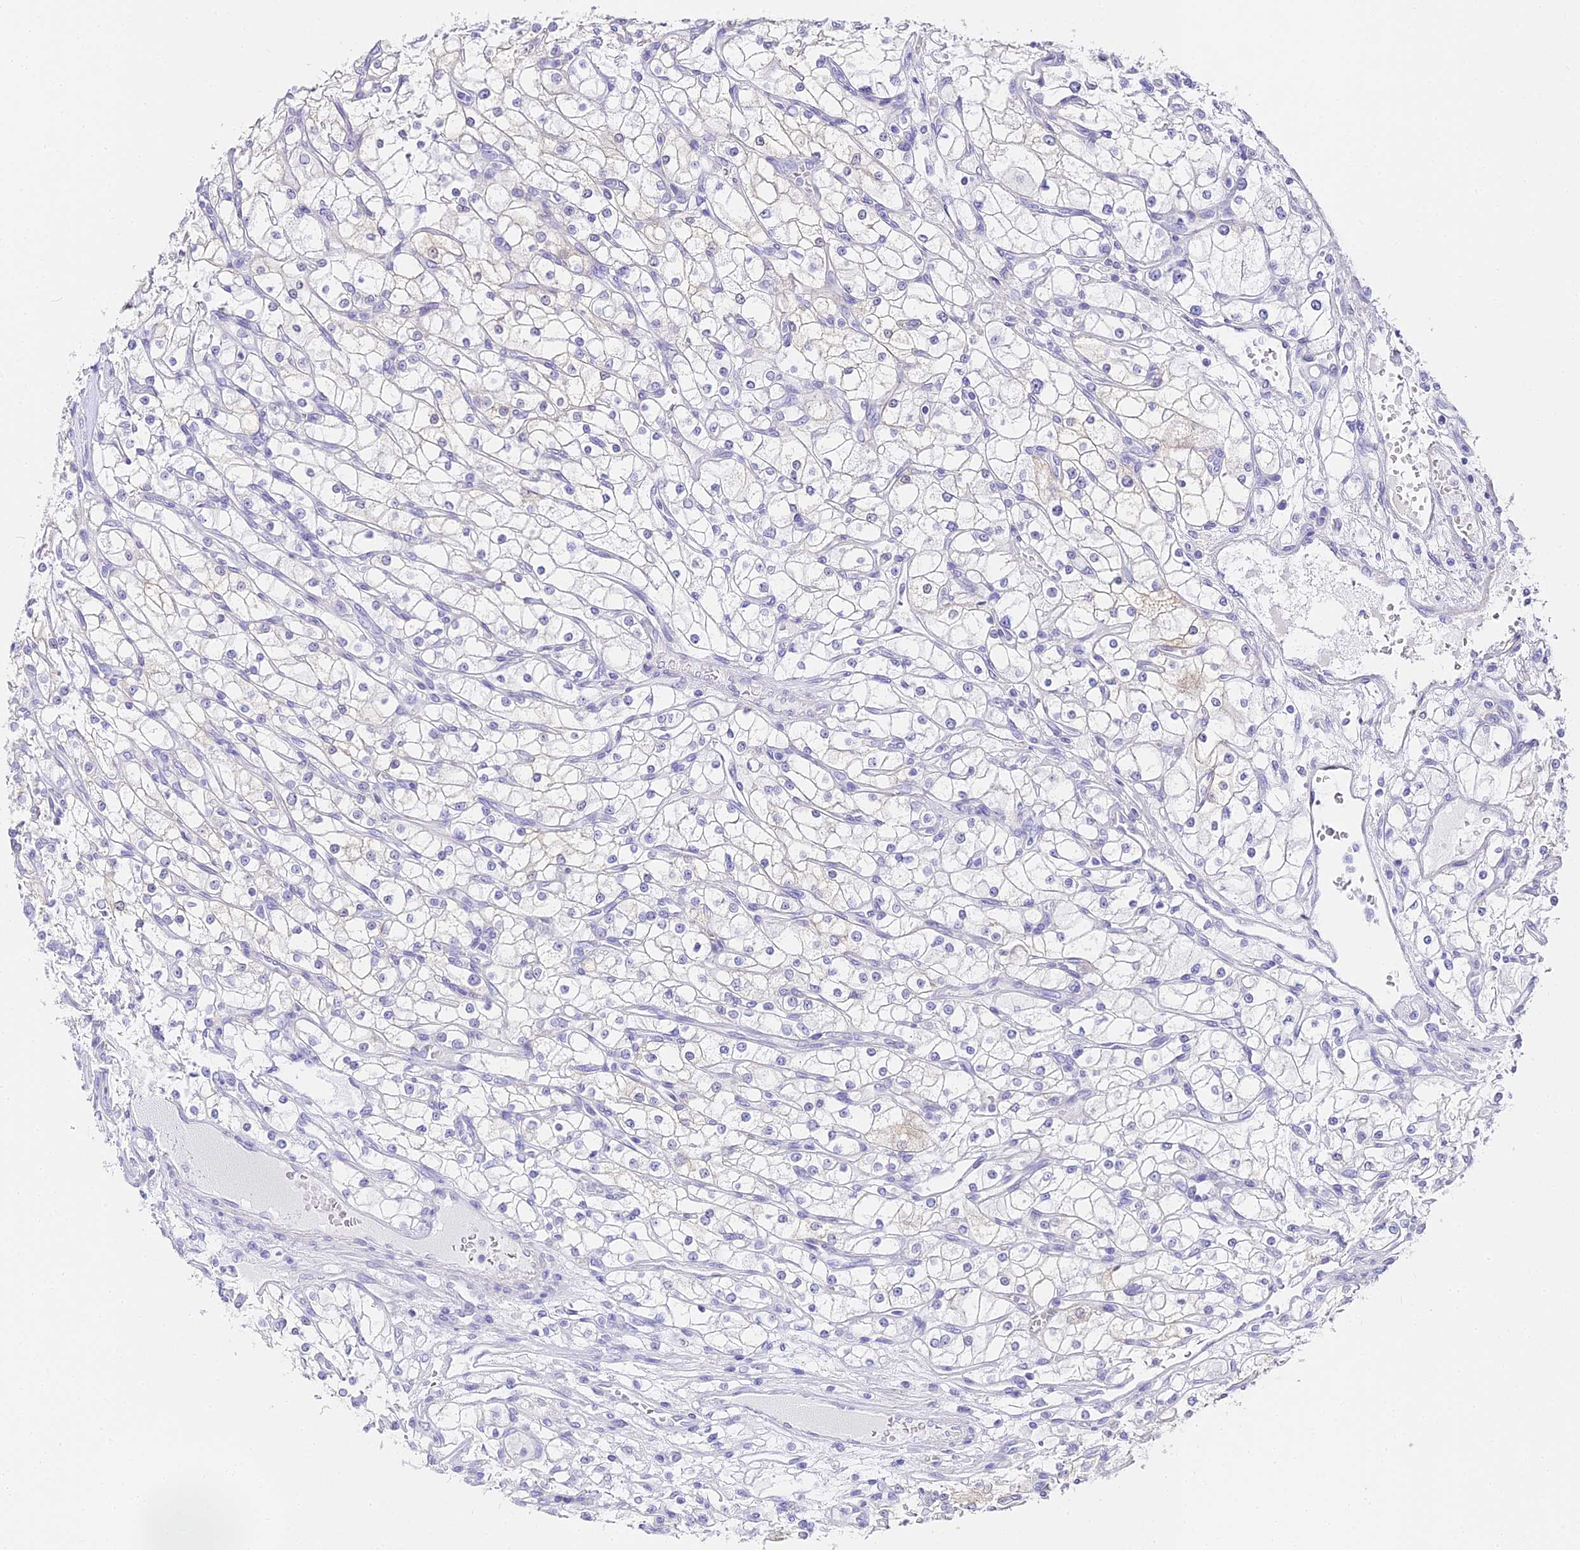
{"staining": {"intensity": "negative", "quantity": "none", "location": "none"}, "tissue": "renal cancer", "cell_type": "Tumor cells", "image_type": "cancer", "snomed": [{"axis": "morphology", "description": "Adenocarcinoma, NOS"}, {"axis": "topography", "description": "Kidney"}], "caption": "Renal cancer stained for a protein using IHC reveals no expression tumor cells.", "gene": "ABHD14A-ACY1", "patient": {"sex": "male", "age": 80}}